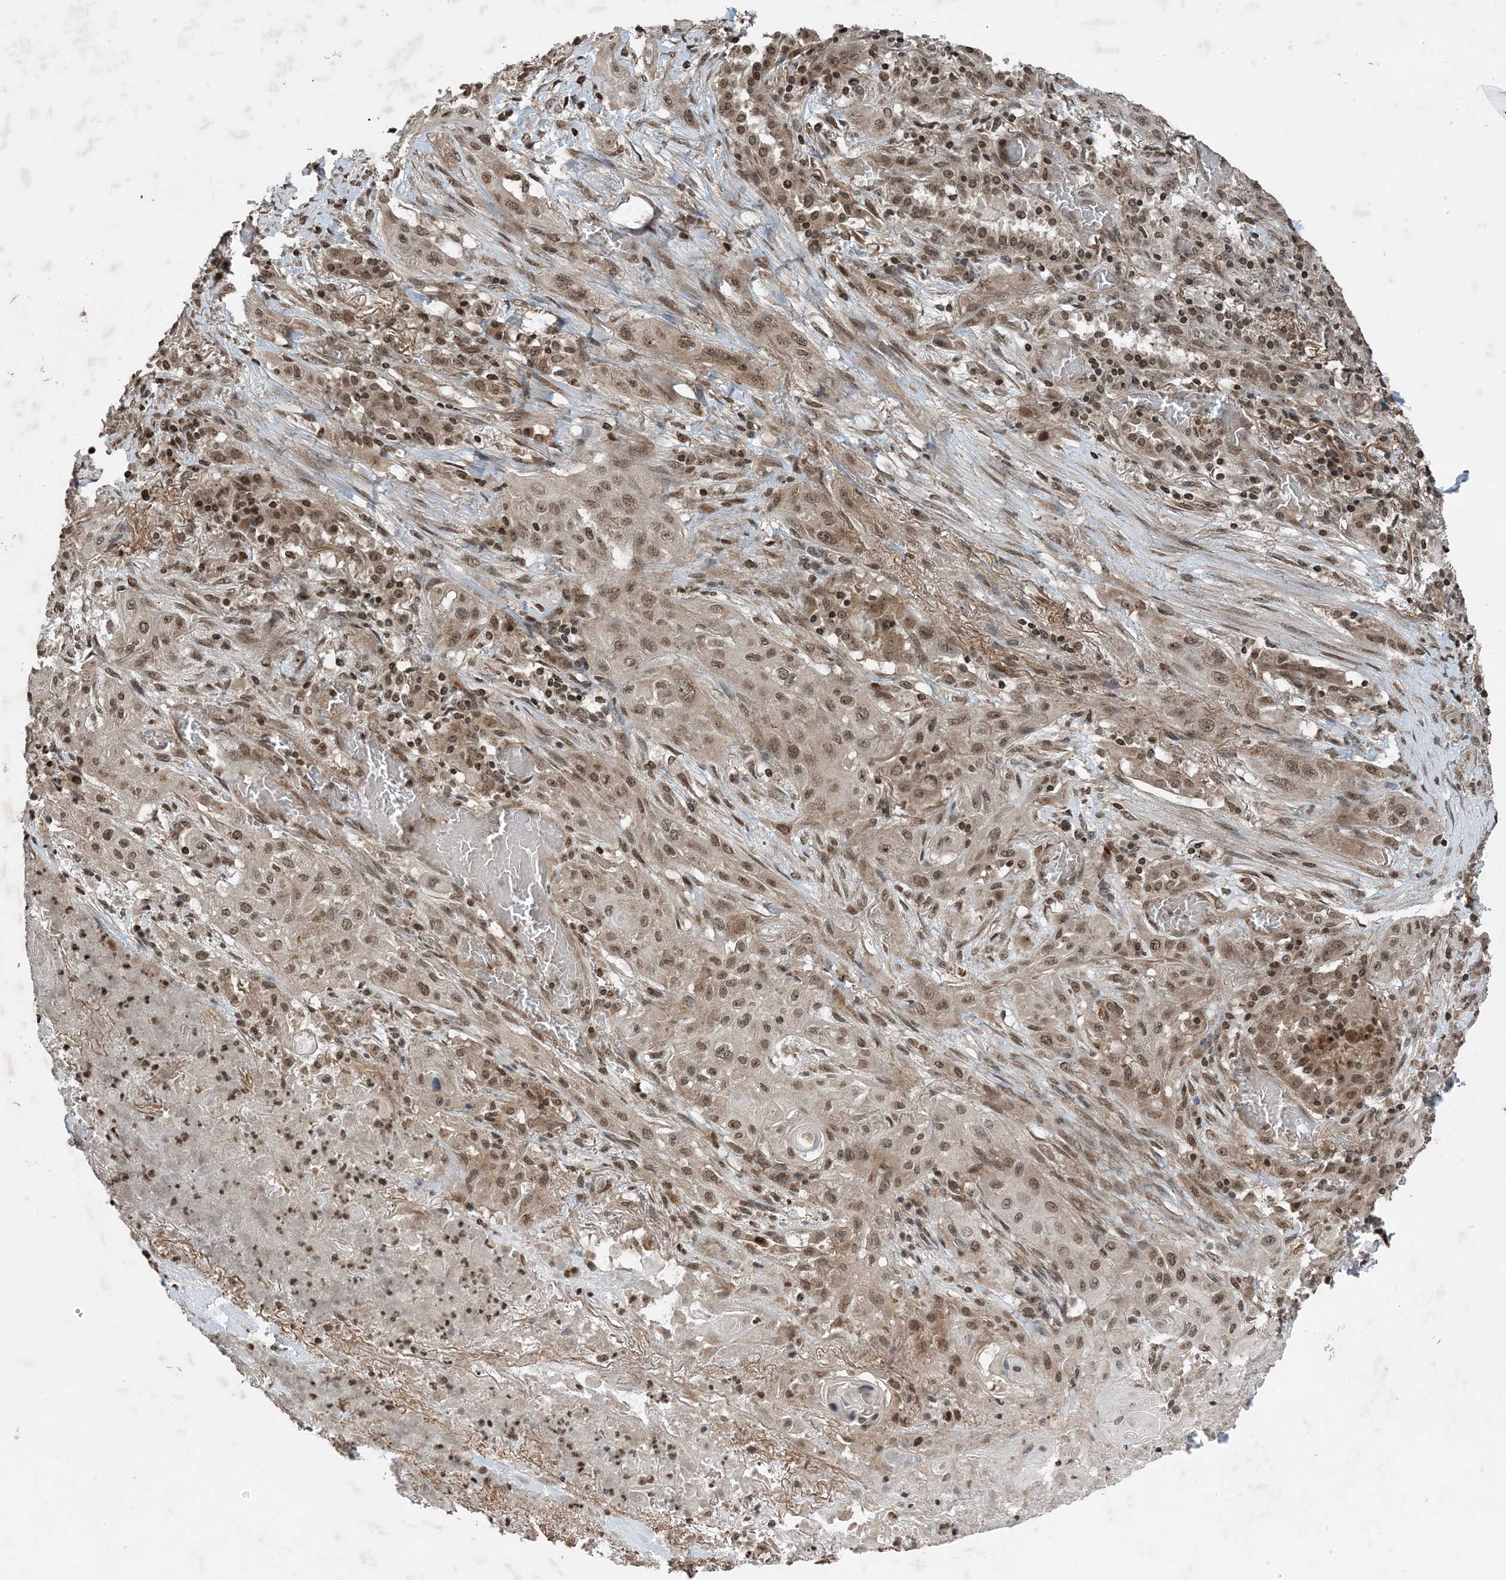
{"staining": {"intensity": "moderate", "quantity": ">75%", "location": "nuclear"}, "tissue": "lung cancer", "cell_type": "Tumor cells", "image_type": "cancer", "snomed": [{"axis": "morphology", "description": "Squamous cell carcinoma, NOS"}, {"axis": "topography", "description": "Lung"}], "caption": "An IHC micrograph of tumor tissue is shown. Protein staining in brown shows moderate nuclear positivity in lung cancer (squamous cell carcinoma) within tumor cells.", "gene": "ZFAND2B", "patient": {"sex": "female", "age": 47}}